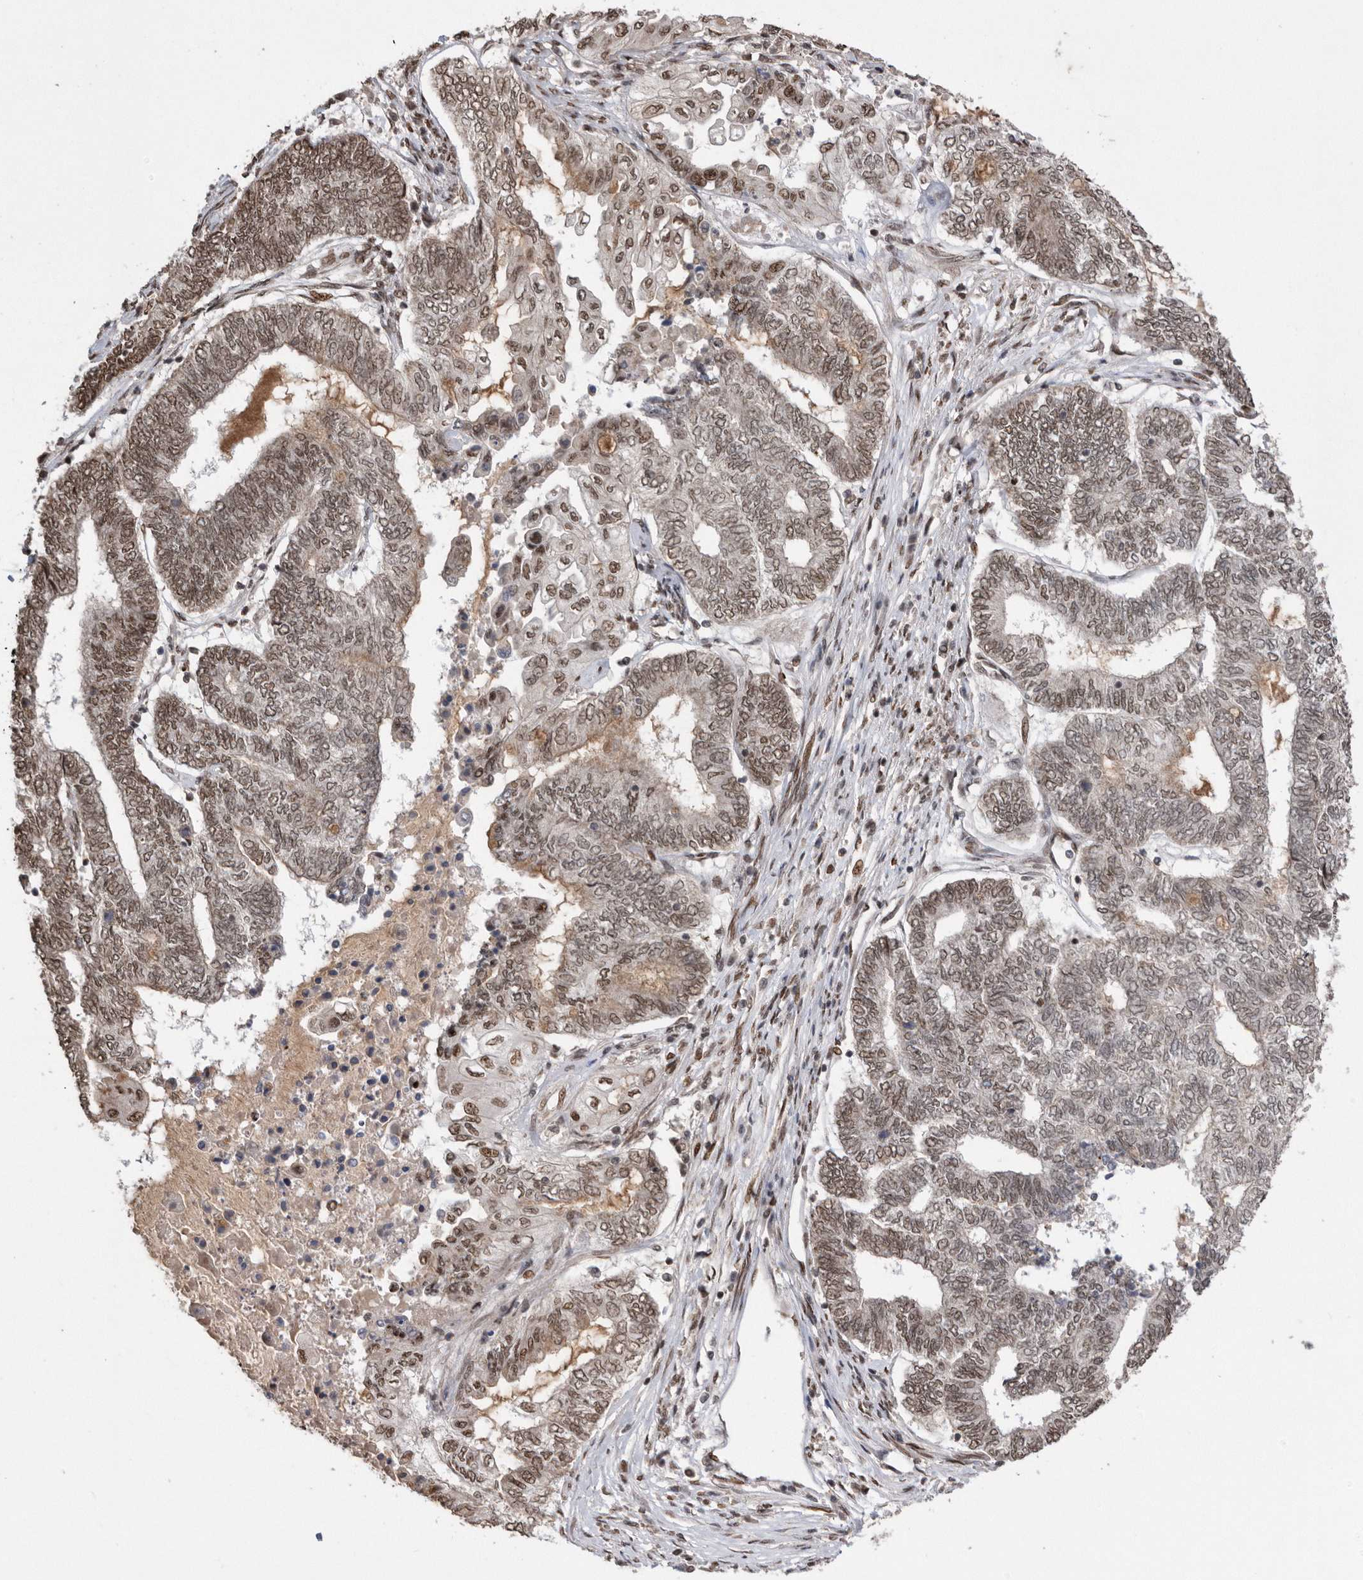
{"staining": {"intensity": "moderate", "quantity": ">75%", "location": "nuclear"}, "tissue": "endometrial cancer", "cell_type": "Tumor cells", "image_type": "cancer", "snomed": [{"axis": "morphology", "description": "Adenocarcinoma, NOS"}, {"axis": "topography", "description": "Uterus"}, {"axis": "topography", "description": "Endometrium"}], "caption": "There is medium levels of moderate nuclear positivity in tumor cells of endometrial cancer (adenocarcinoma), as demonstrated by immunohistochemical staining (brown color).", "gene": "TDRD3", "patient": {"sex": "female", "age": 70}}